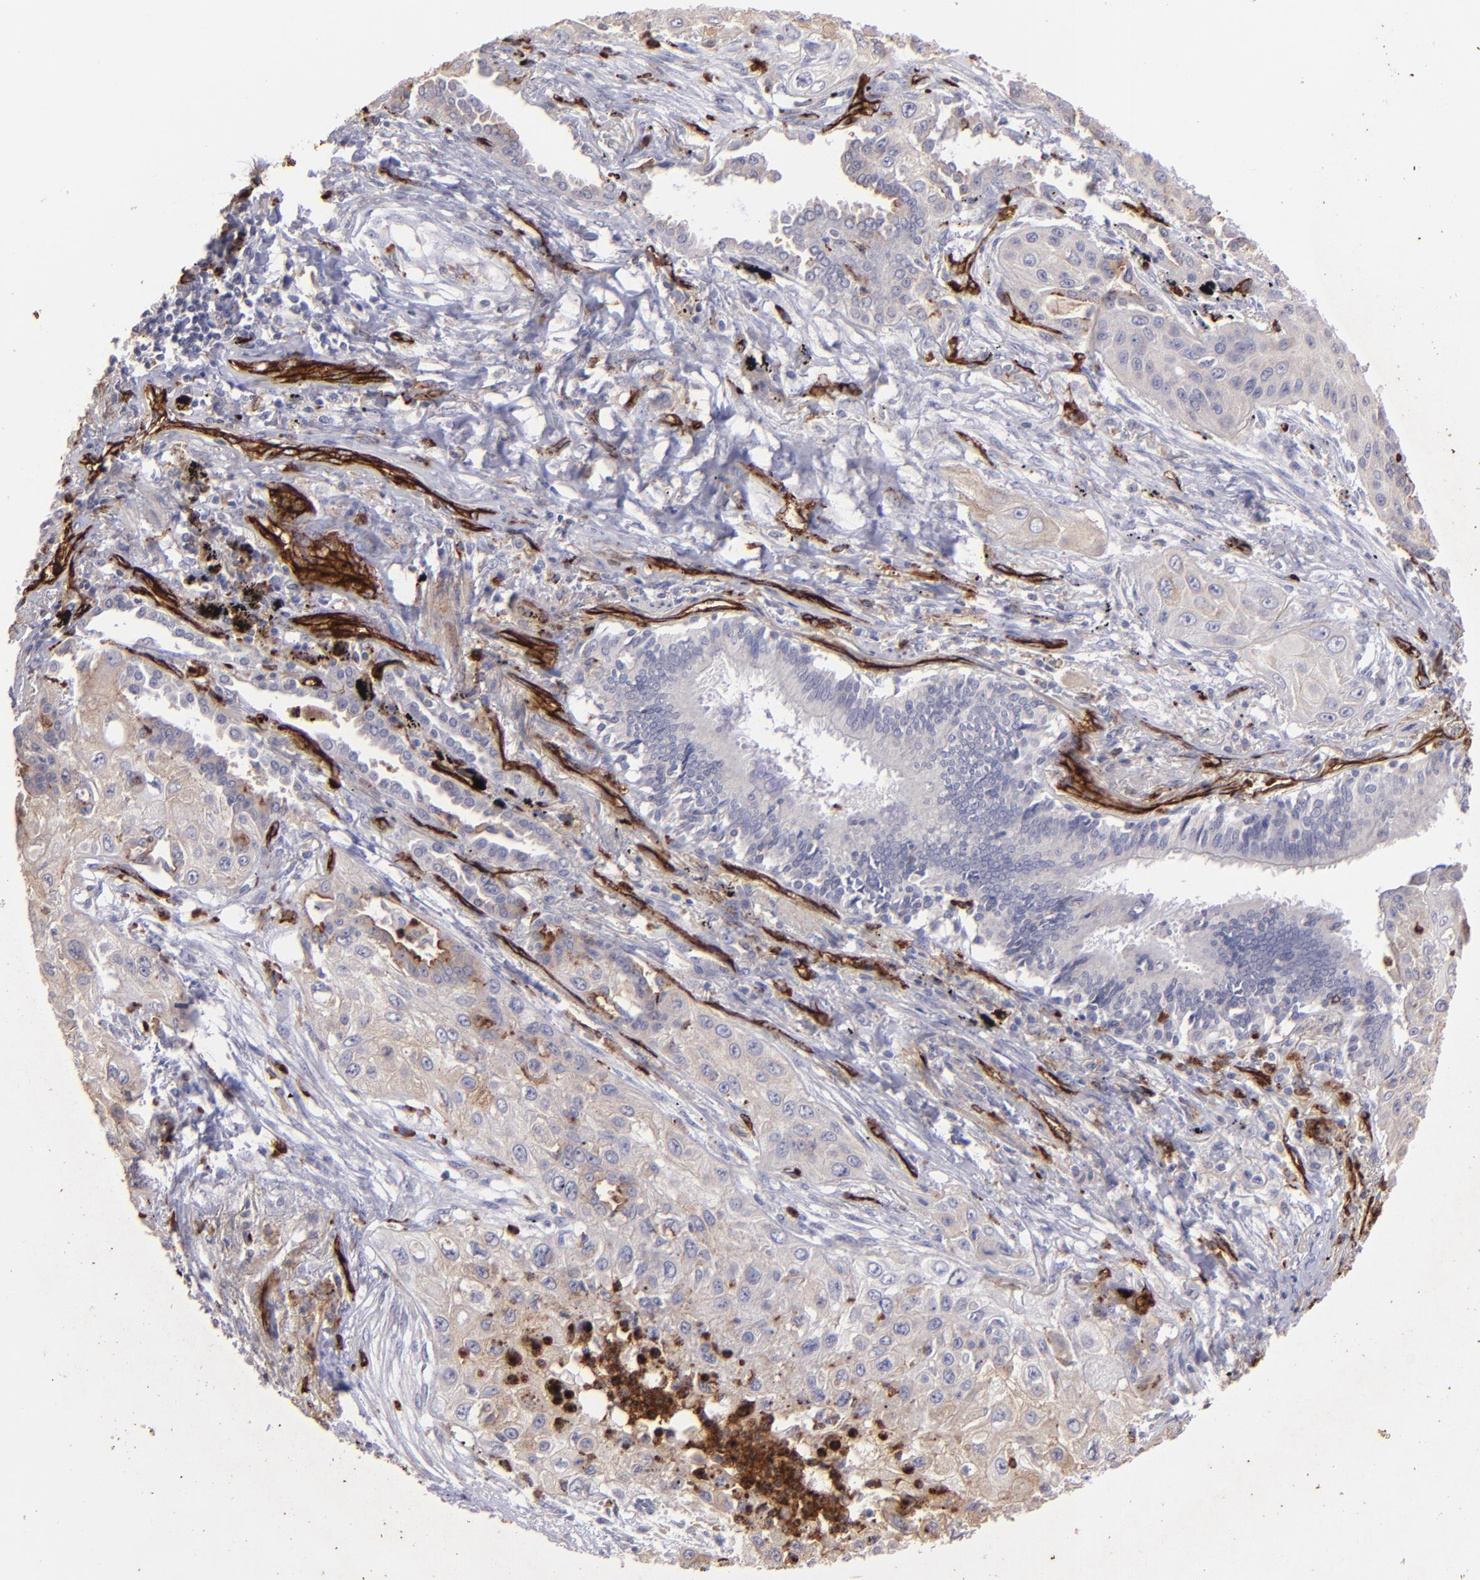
{"staining": {"intensity": "negative", "quantity": "none", "location": "none"}, "tissue": "lung cancer", "cell_type": "Tumor cells", "image_type": "cancer", "snomed": [{"axis": "morphology", "description": "Squamous cell carcinoma, NOS"}, {"axis": "topography", "description": "Lung"}], "caption": "DAB immunohistochemical staining of lung cancer demonstrates no significant staining in tumor cells. The staining is performed using DAB (3,3'-diaminobenzidine) brown chromogen with nuclei counter-stained in using hematoxylin.", "gene": "DYSF", "patient": {"sex": "male", "age": 71}}